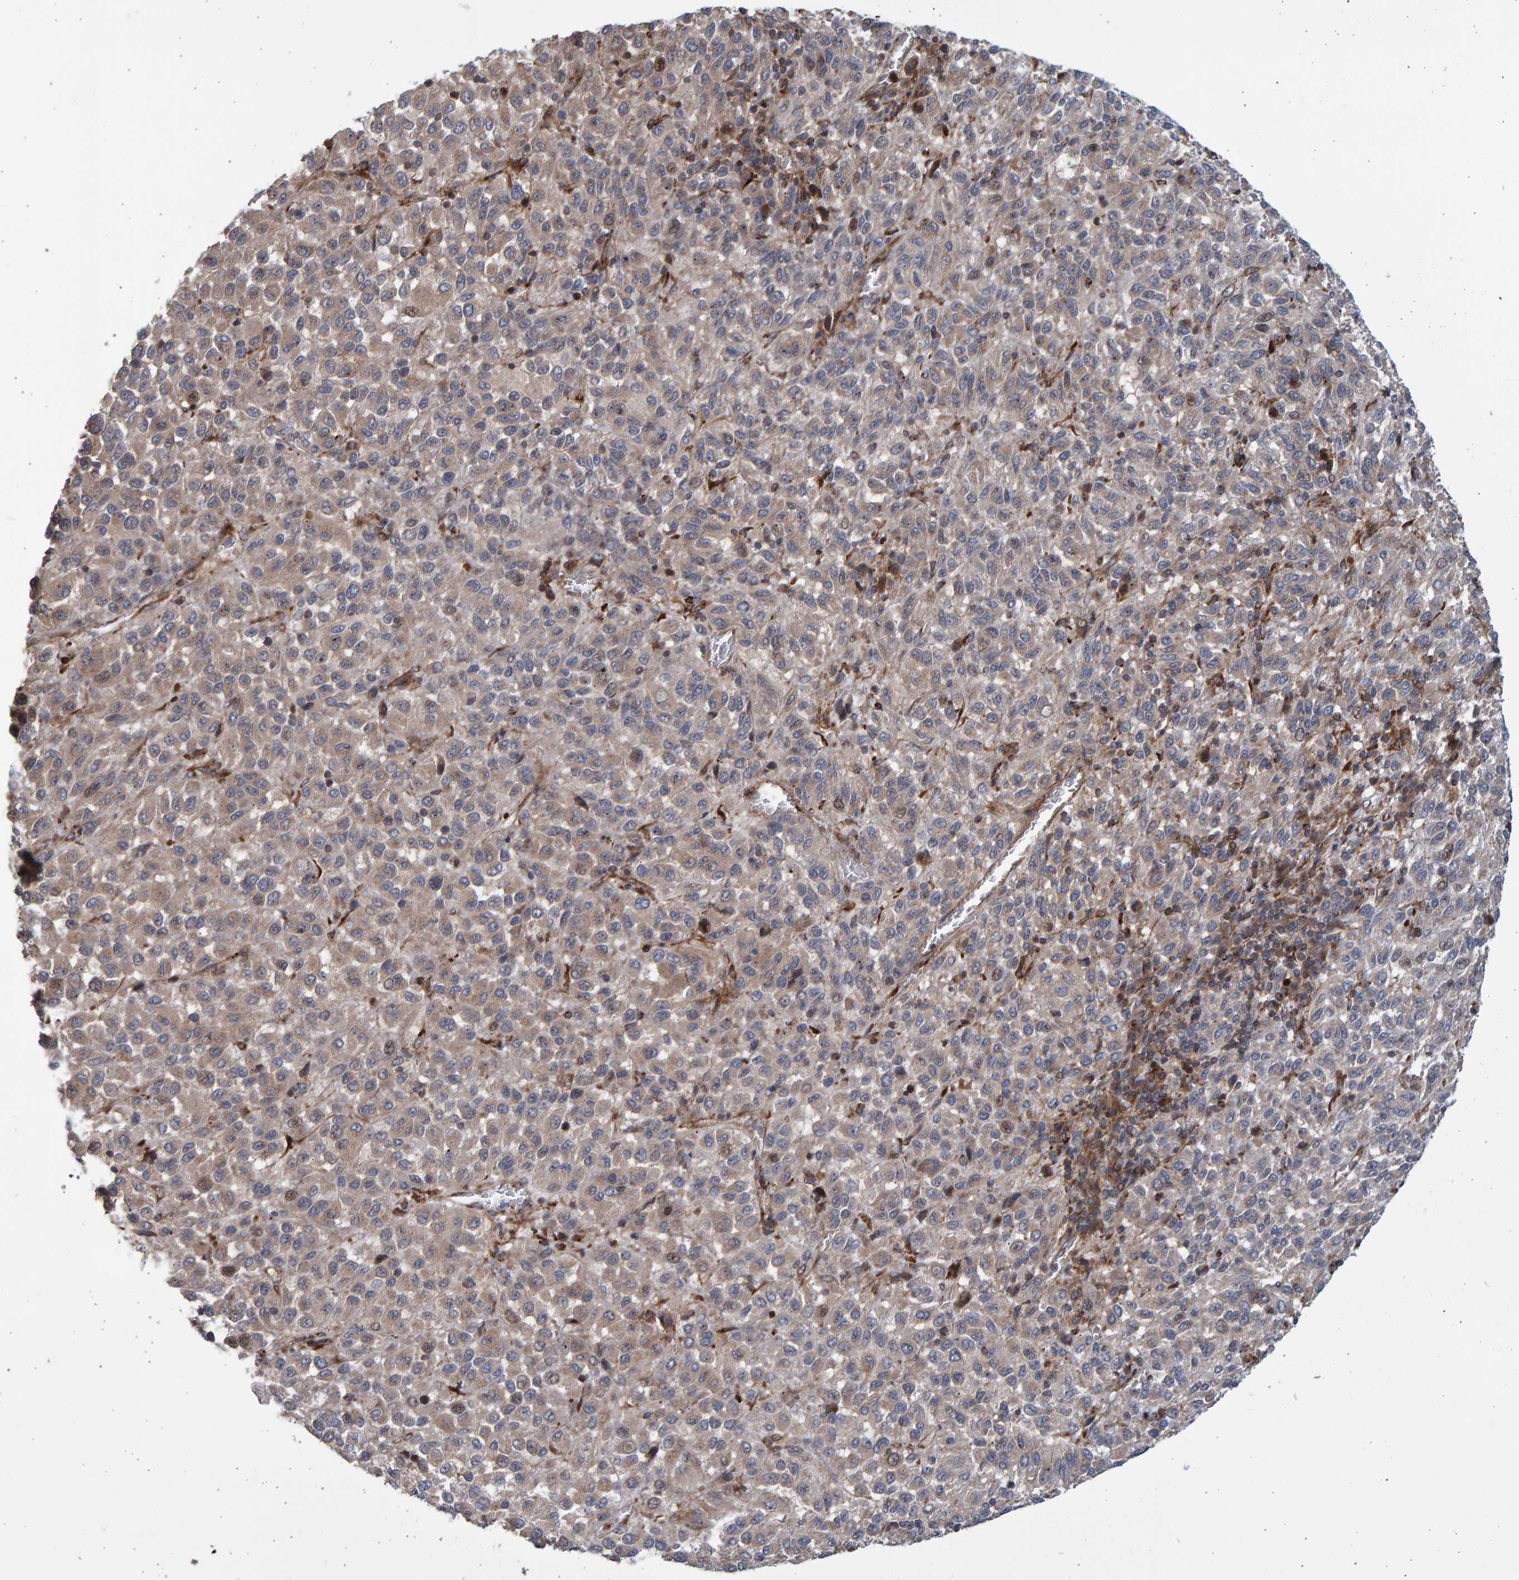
{"staining": {"intensity": "weak", "quantity": "<25%", "location": "cytoplasmic/membranous"}, "tissue": "skin cancer", "cell_type": "Tumor cells", "image_type": "cancer", "snomed": [{"axis": "morphology", "description": "Squamous cell carcinoma, NOS"}, {"axis": "topography", "description": "Skin"}], "caption": "There is no significant expression in tumor cells of skin cancer (squamous cell carcinoma).", "gene": "LRBA", "patient": {"sex": "female", "age": 73}}